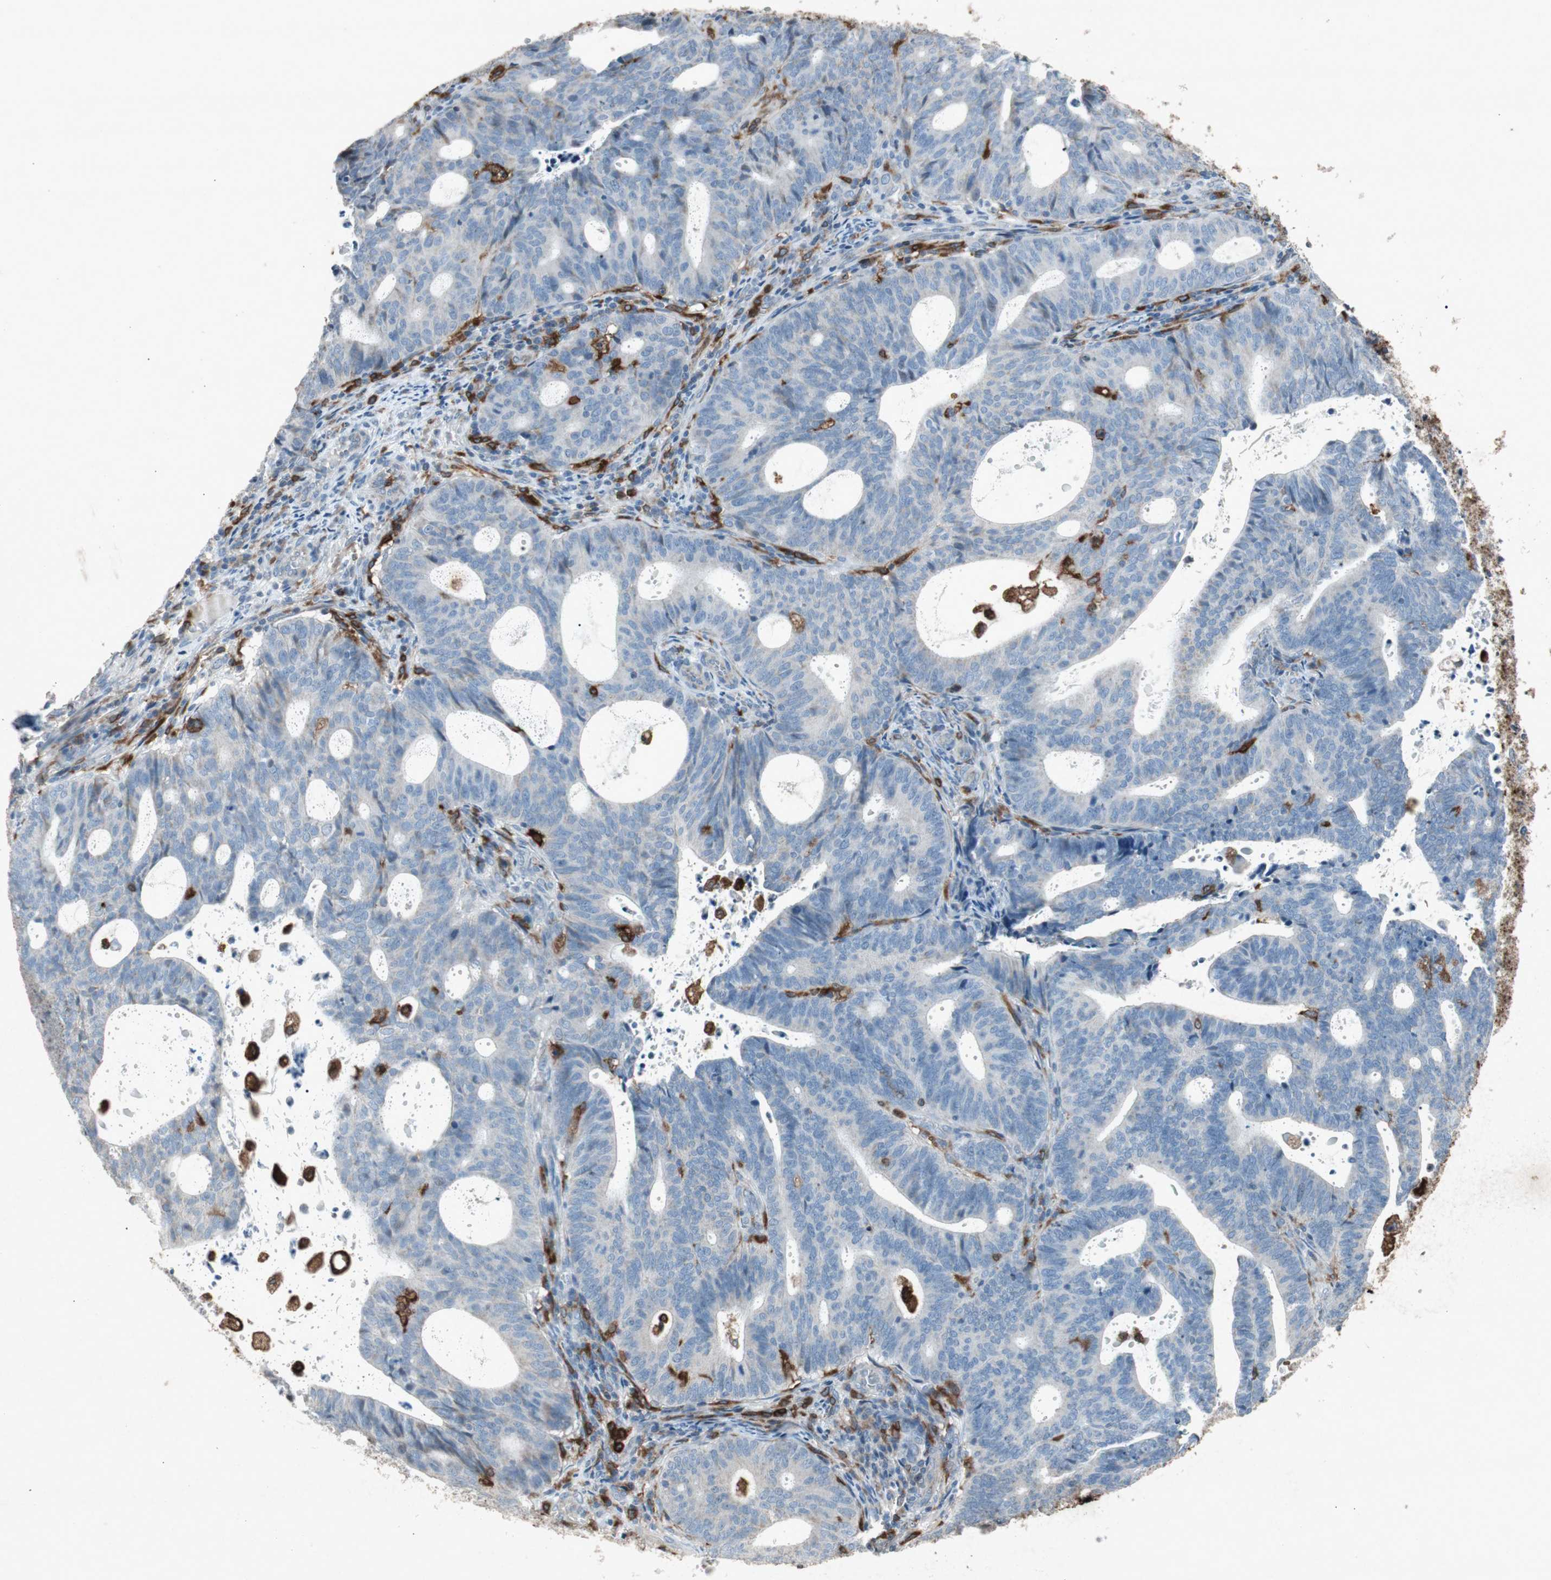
{"staining": {"intensity": "negative", "quantity": "none", "location": "none"}, "tissue": "endometrial cancer", "cell_type": "Tumor cells", "image_type": "cancer", "snomed": [{"axis": "morphology", "description": "Adenocarcinoma, NOS"}, {"axis": "topography", "description": "Uterus"}], "caption": "Human adenocarcinoma (endometrial) stained for a protein using immunohistochemistry (IHC) reveals no expression in tumor cells.", "gene": "TYROBP", "patient": {"sex": "female", "age": 83}}